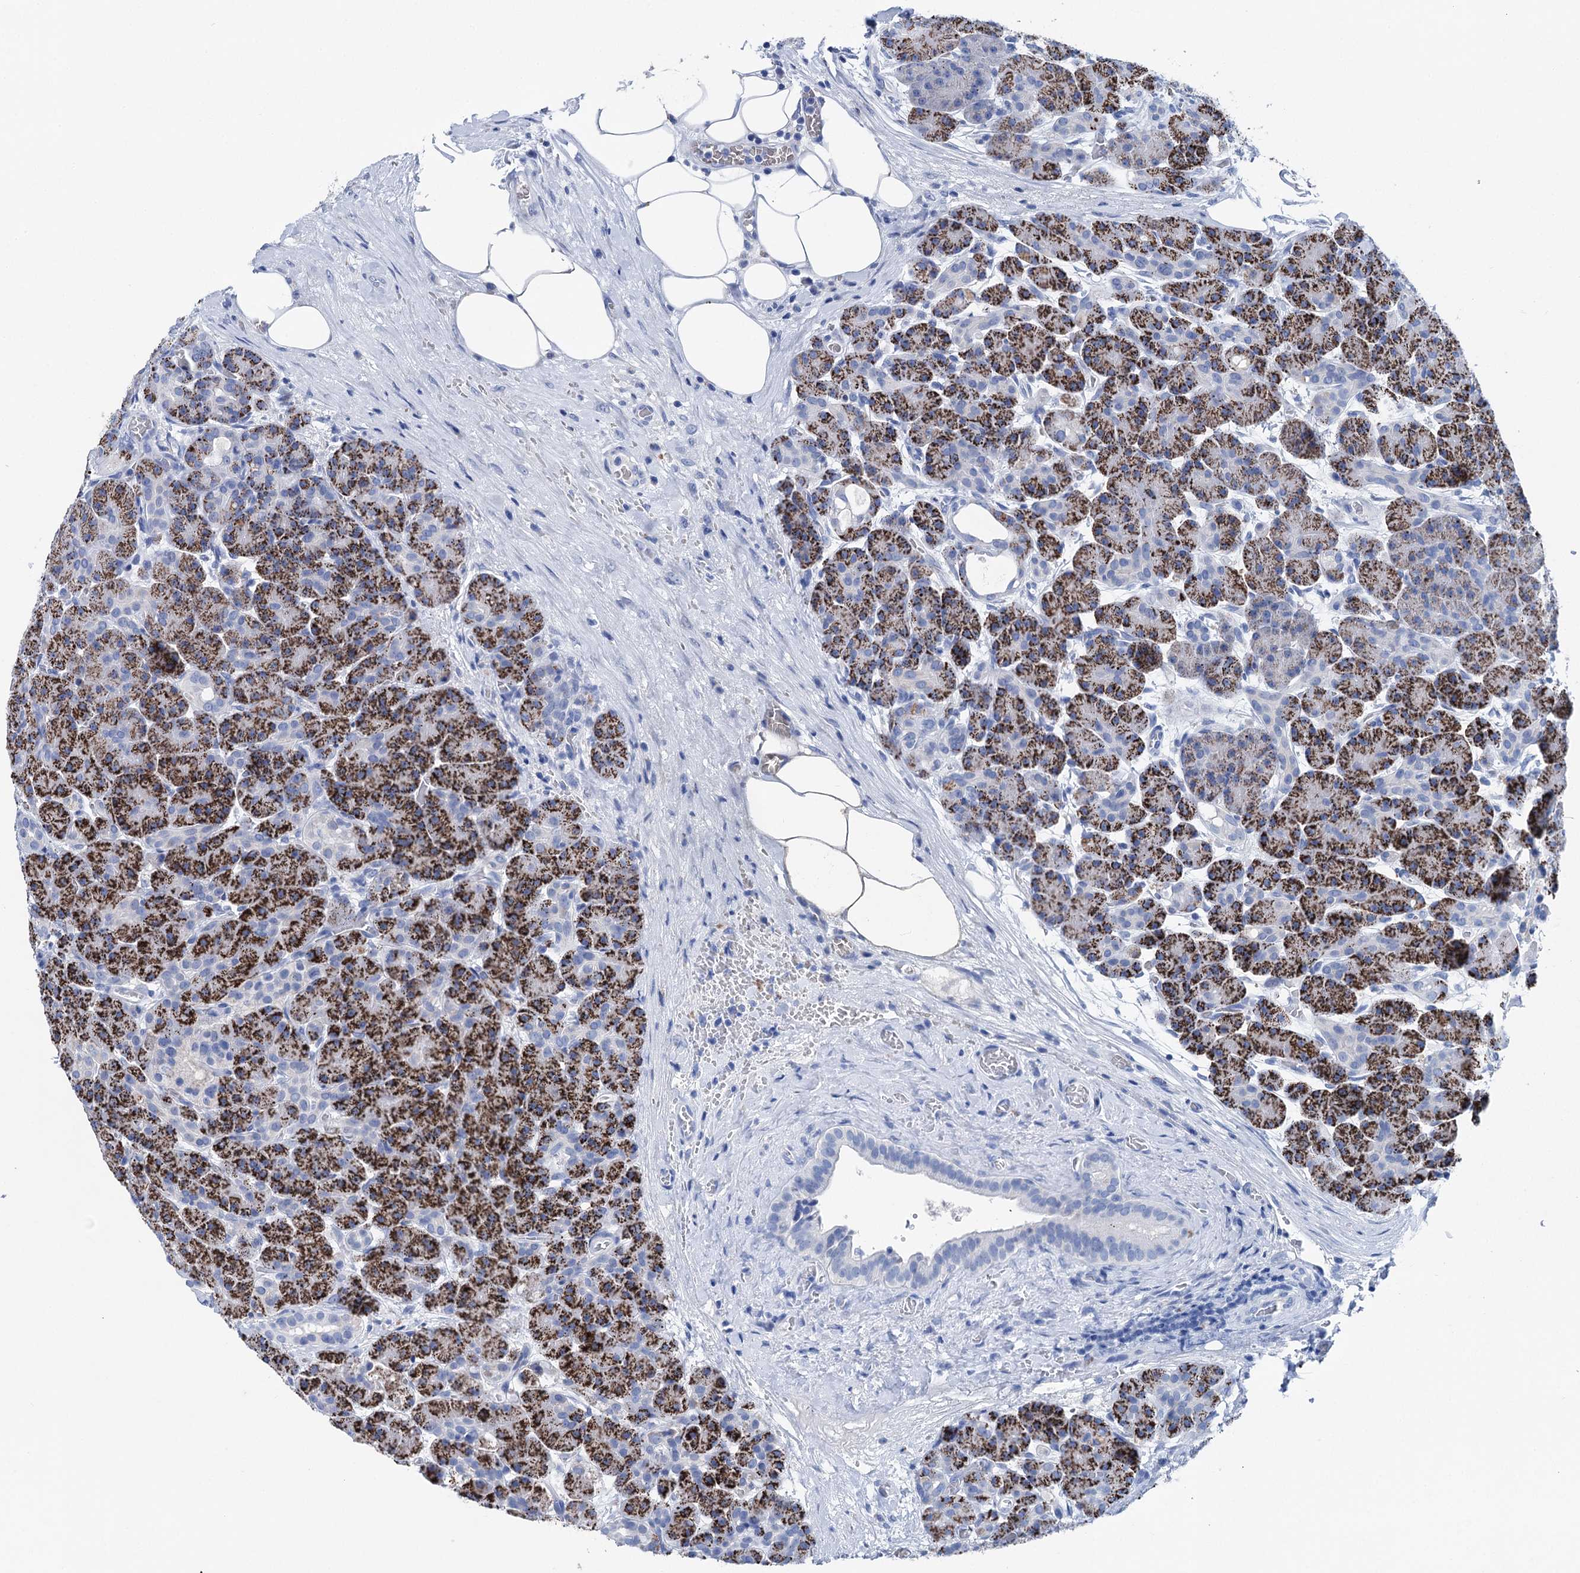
{"staining": {"intensity": "strong", "quantity": "25%-75%", "location": "cytoplasmic/membranous"}, "tissue": "pancreas", "cell_type": "Exocrine glandular cells", "image_type": "normal", "snomed": [{"axis": "morphology", "description": "Normal tissue, NOS"}, {"axis": "topography", "description": "Pancreas"}], "caption": "Immunohistochemical staining of unremarkable pancreas exhibits 25%-75% levels of strong cytoplasmic/membranous protein positivity in approximately 25%-75% of exocrine glandular cells.", "gene": "BRINP1", "patient": {"sex": "male", "age": 63}}